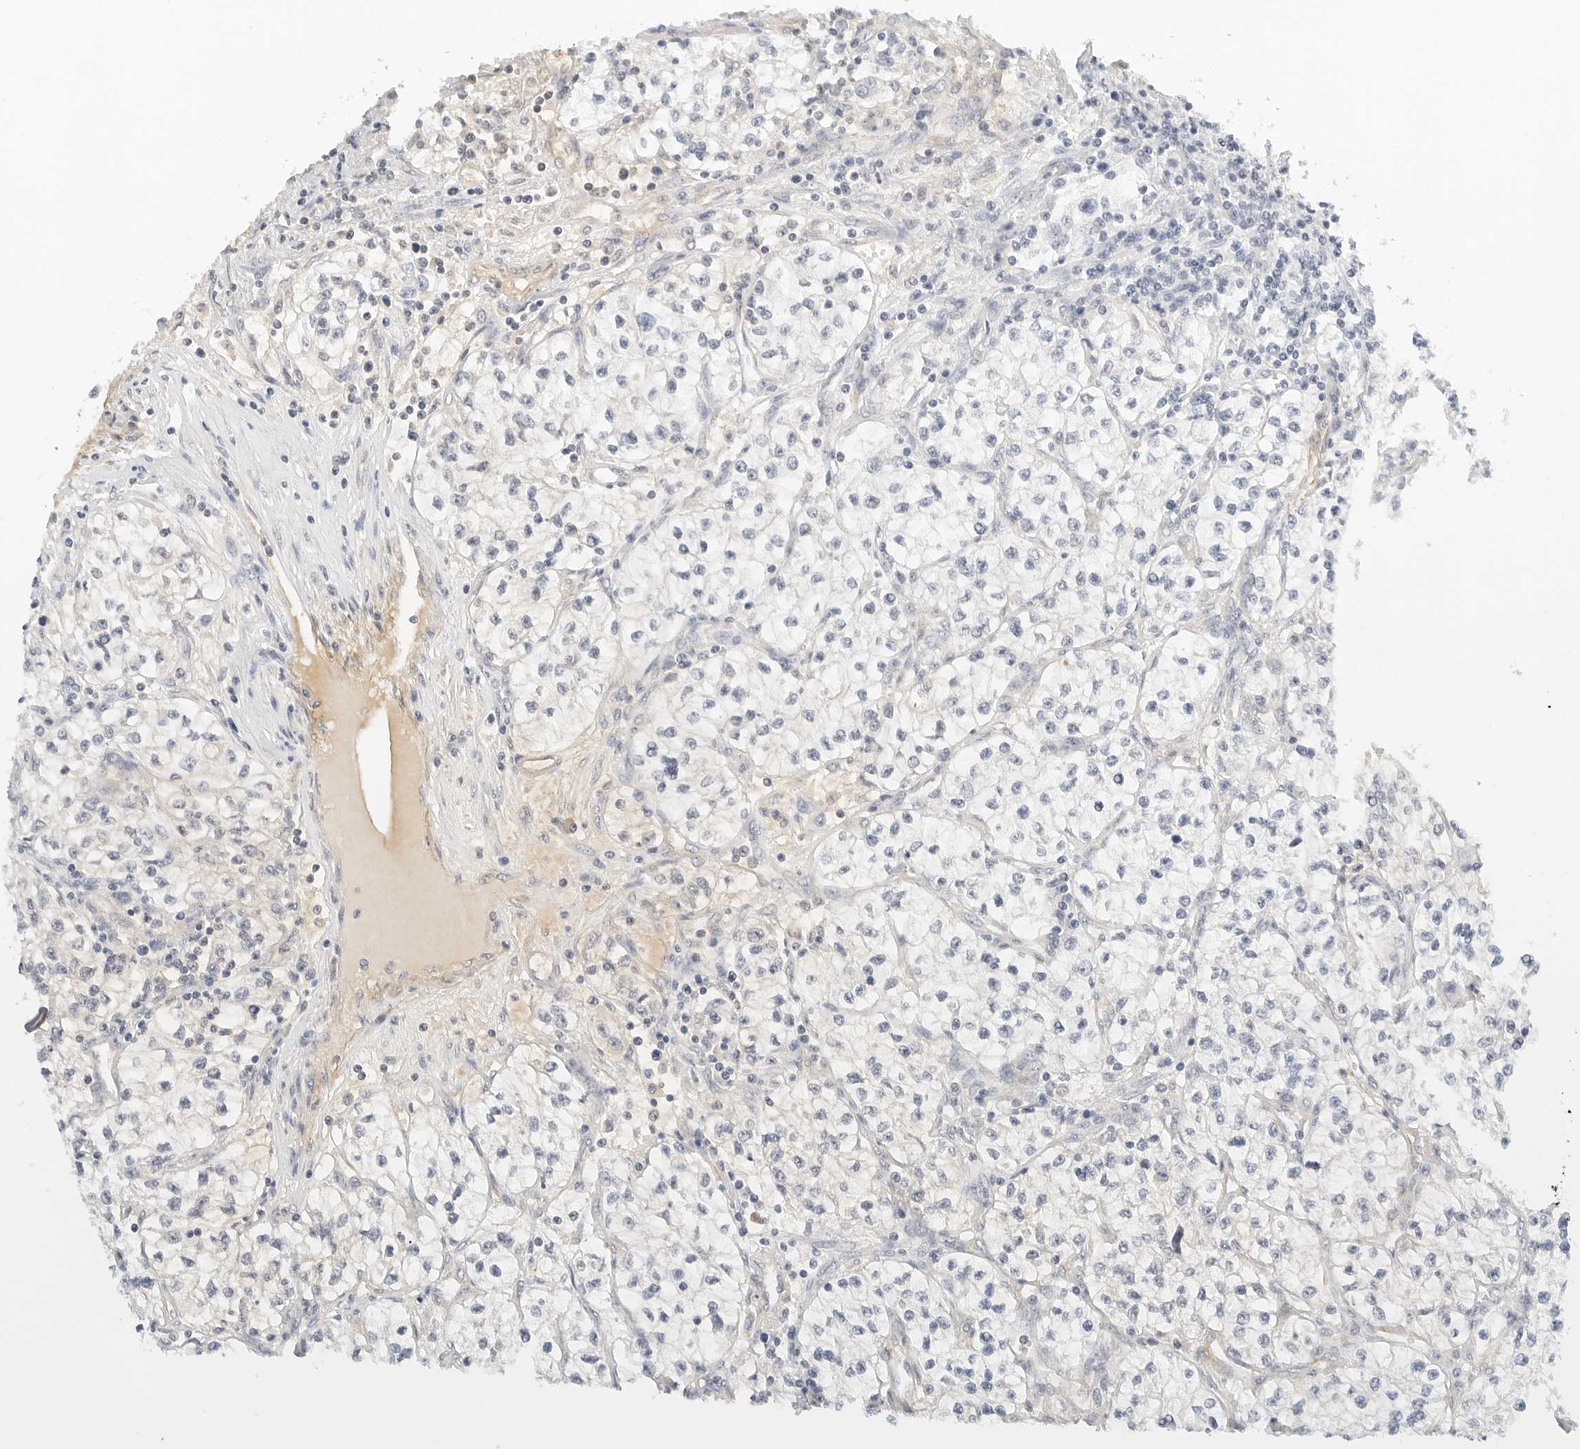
{"staining": {"intensity": "negative", "quantity": "none", "location": "none"}, "tissue": "renal cancer", "cell_type": "Tumor cells", "image_type": "cancer", "snomed": [{"axis": "morphology", "description": "Adenocarcinoma, NOS"}, {"axis": "topography", "description": "Kidney"}], "caption": "Renal cancer (adenocarcinoma) stained for a protein using IHC displays no expression tumor cells.", "gene": "PKDCC", "patient": {"sex": "female", "age": 57}}